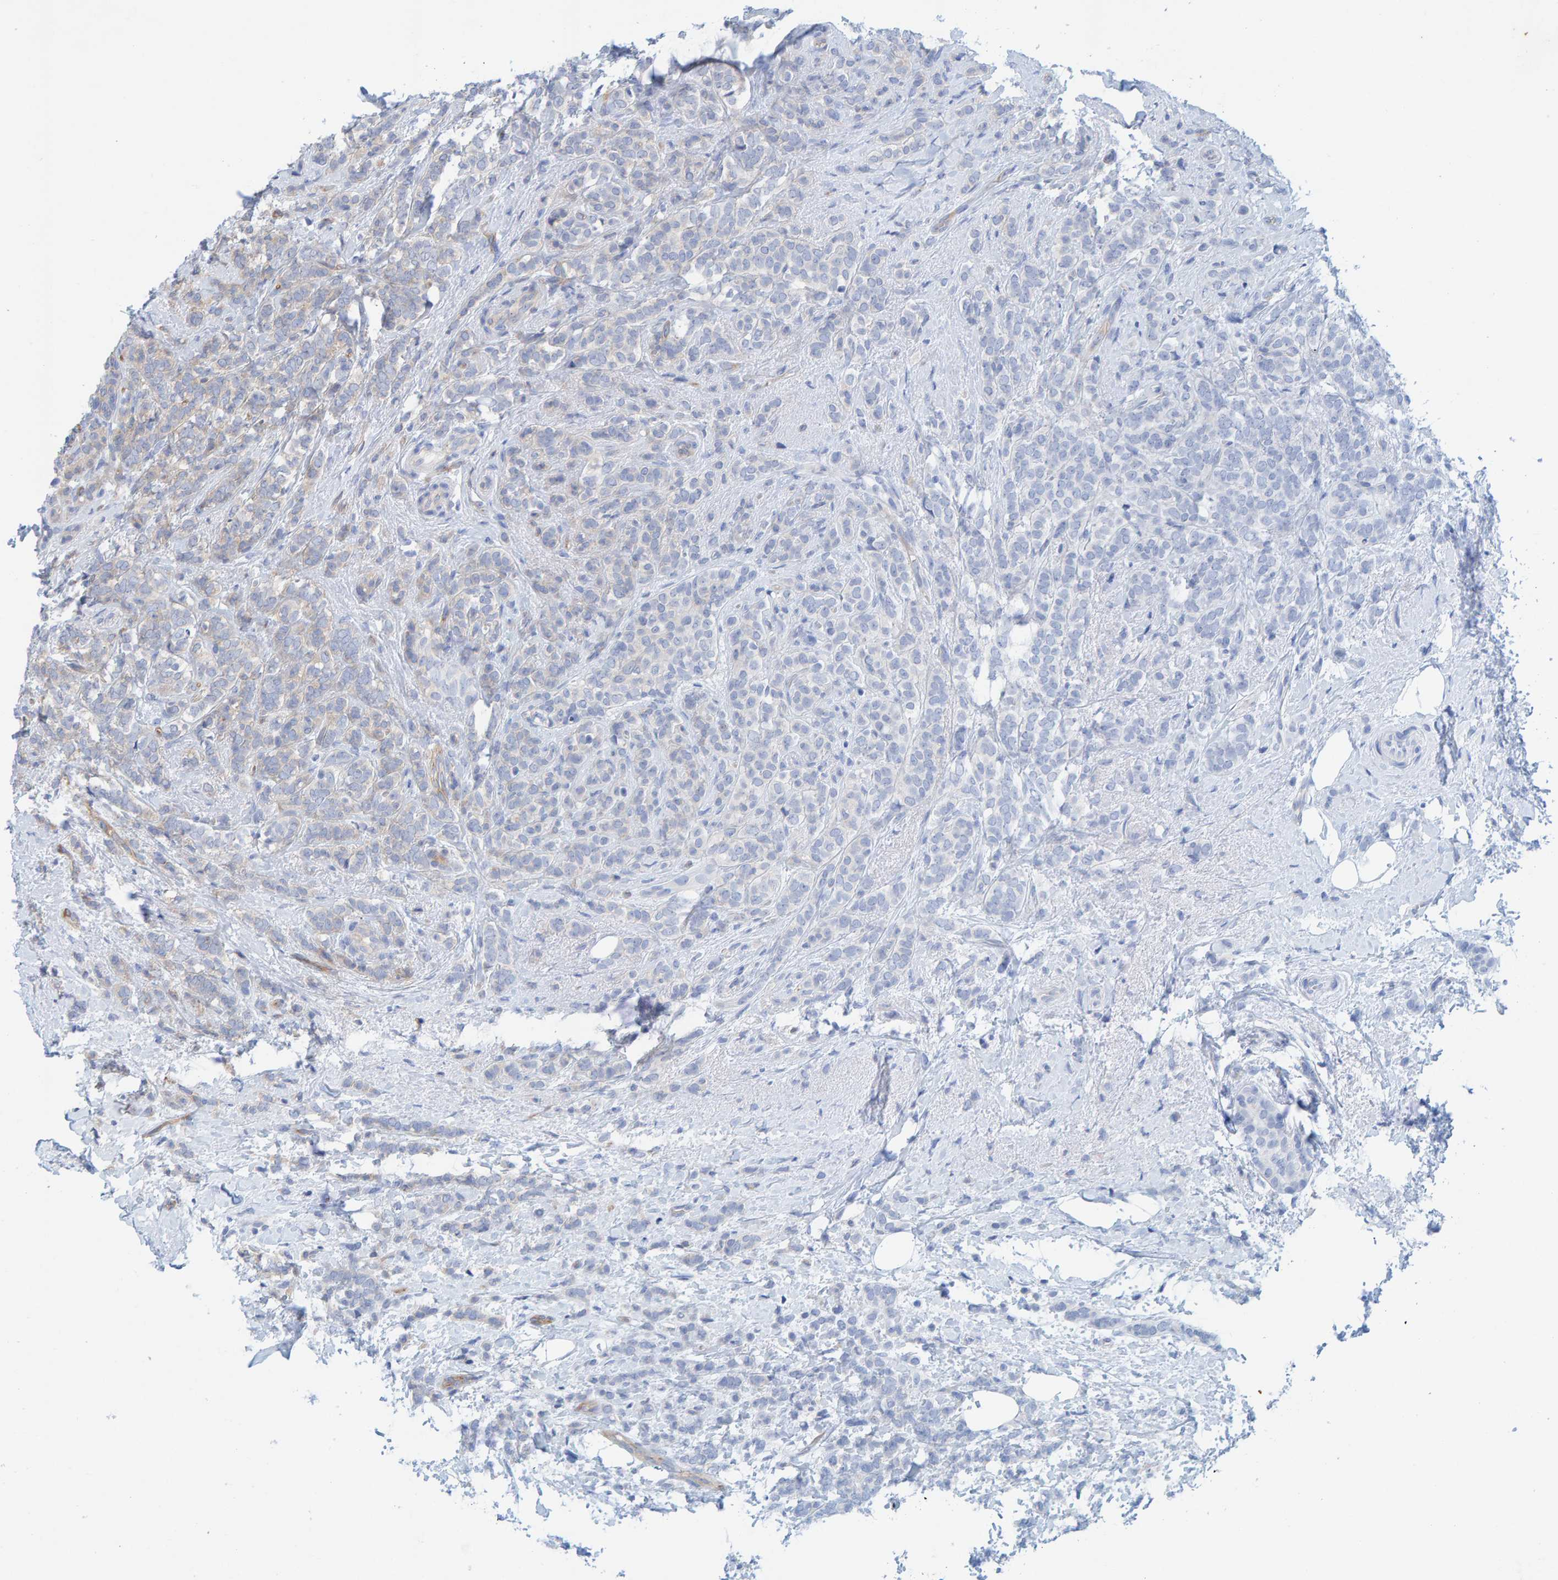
{"staining": {"intensity": "weak", "quantity": "<25%", "location": "cytoplasmic/membranous"}, "tissue": "breast cancer", "cell_type": "Tumor cells", "image_type": "cancer", "snomed": [{"axis": "morphology", "description": "Lobular carcinoma"}, {"axis": "topography", "description": "Breast"}], "caption": "Tumor cells show no significant staining in lobular carcinoma (breast).", "gene": "PRKD2", "patient": {"sex": "female", "age": 50}}